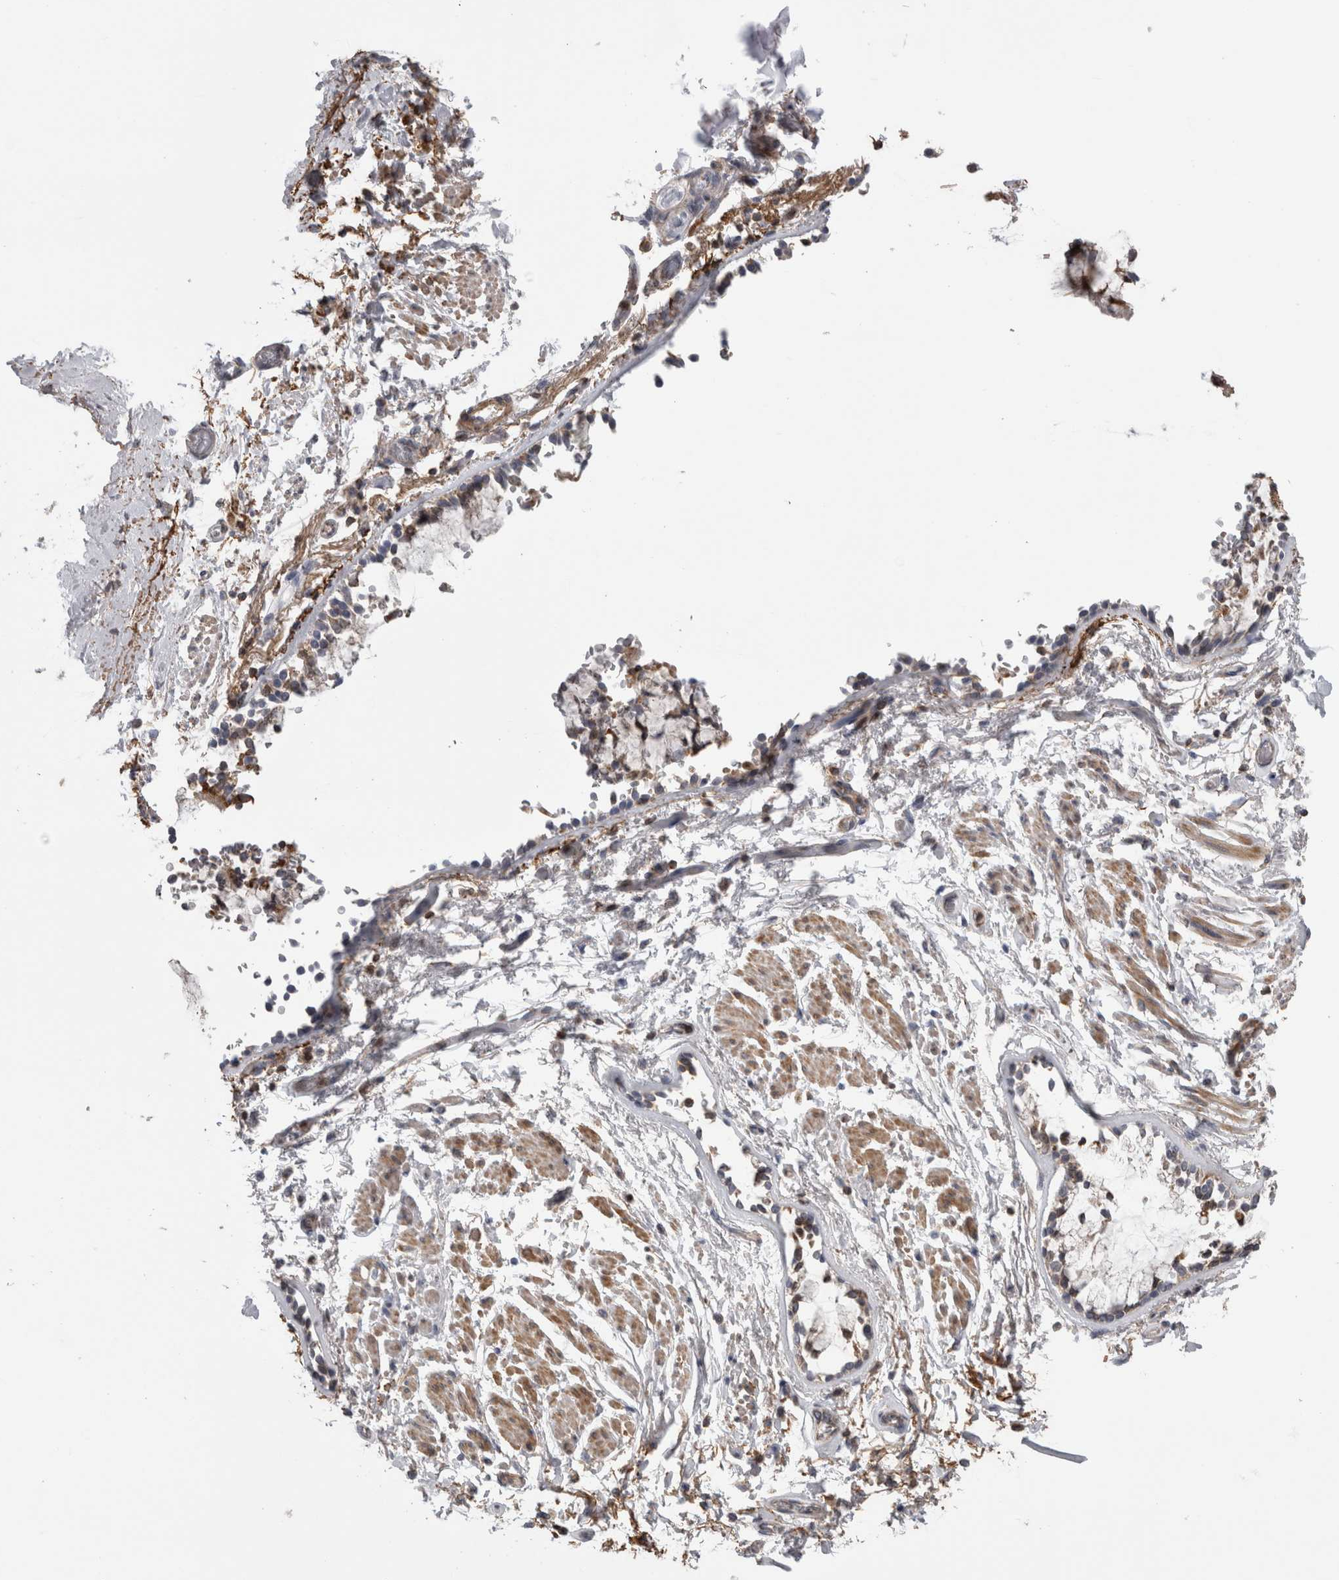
{"staining": {"intensity": "negative", "quantity": "none", "location": "none"}, "tissue": "soft tissue", "cell_type": "Fibroblasts", "image_type": "normal", "snomed": [{"axis": "morphology", "description": "Normal tissue, NOS"}, {"axis": "topography", "description": "Cartilage tissue"}, {"axis": "topography", "description": "Lung"}], "caption": "Fibroblasts show no significant staining in unremarkable soft tissue. Brightfield microscopy of immunohistochemistry stained with DAB (3,3'-diaminobenzidine) (brown) and hematoxylin (blue), captured at high magnification.", "gene": "DARS2", "patient": {"sex": "female", "age": 77}}